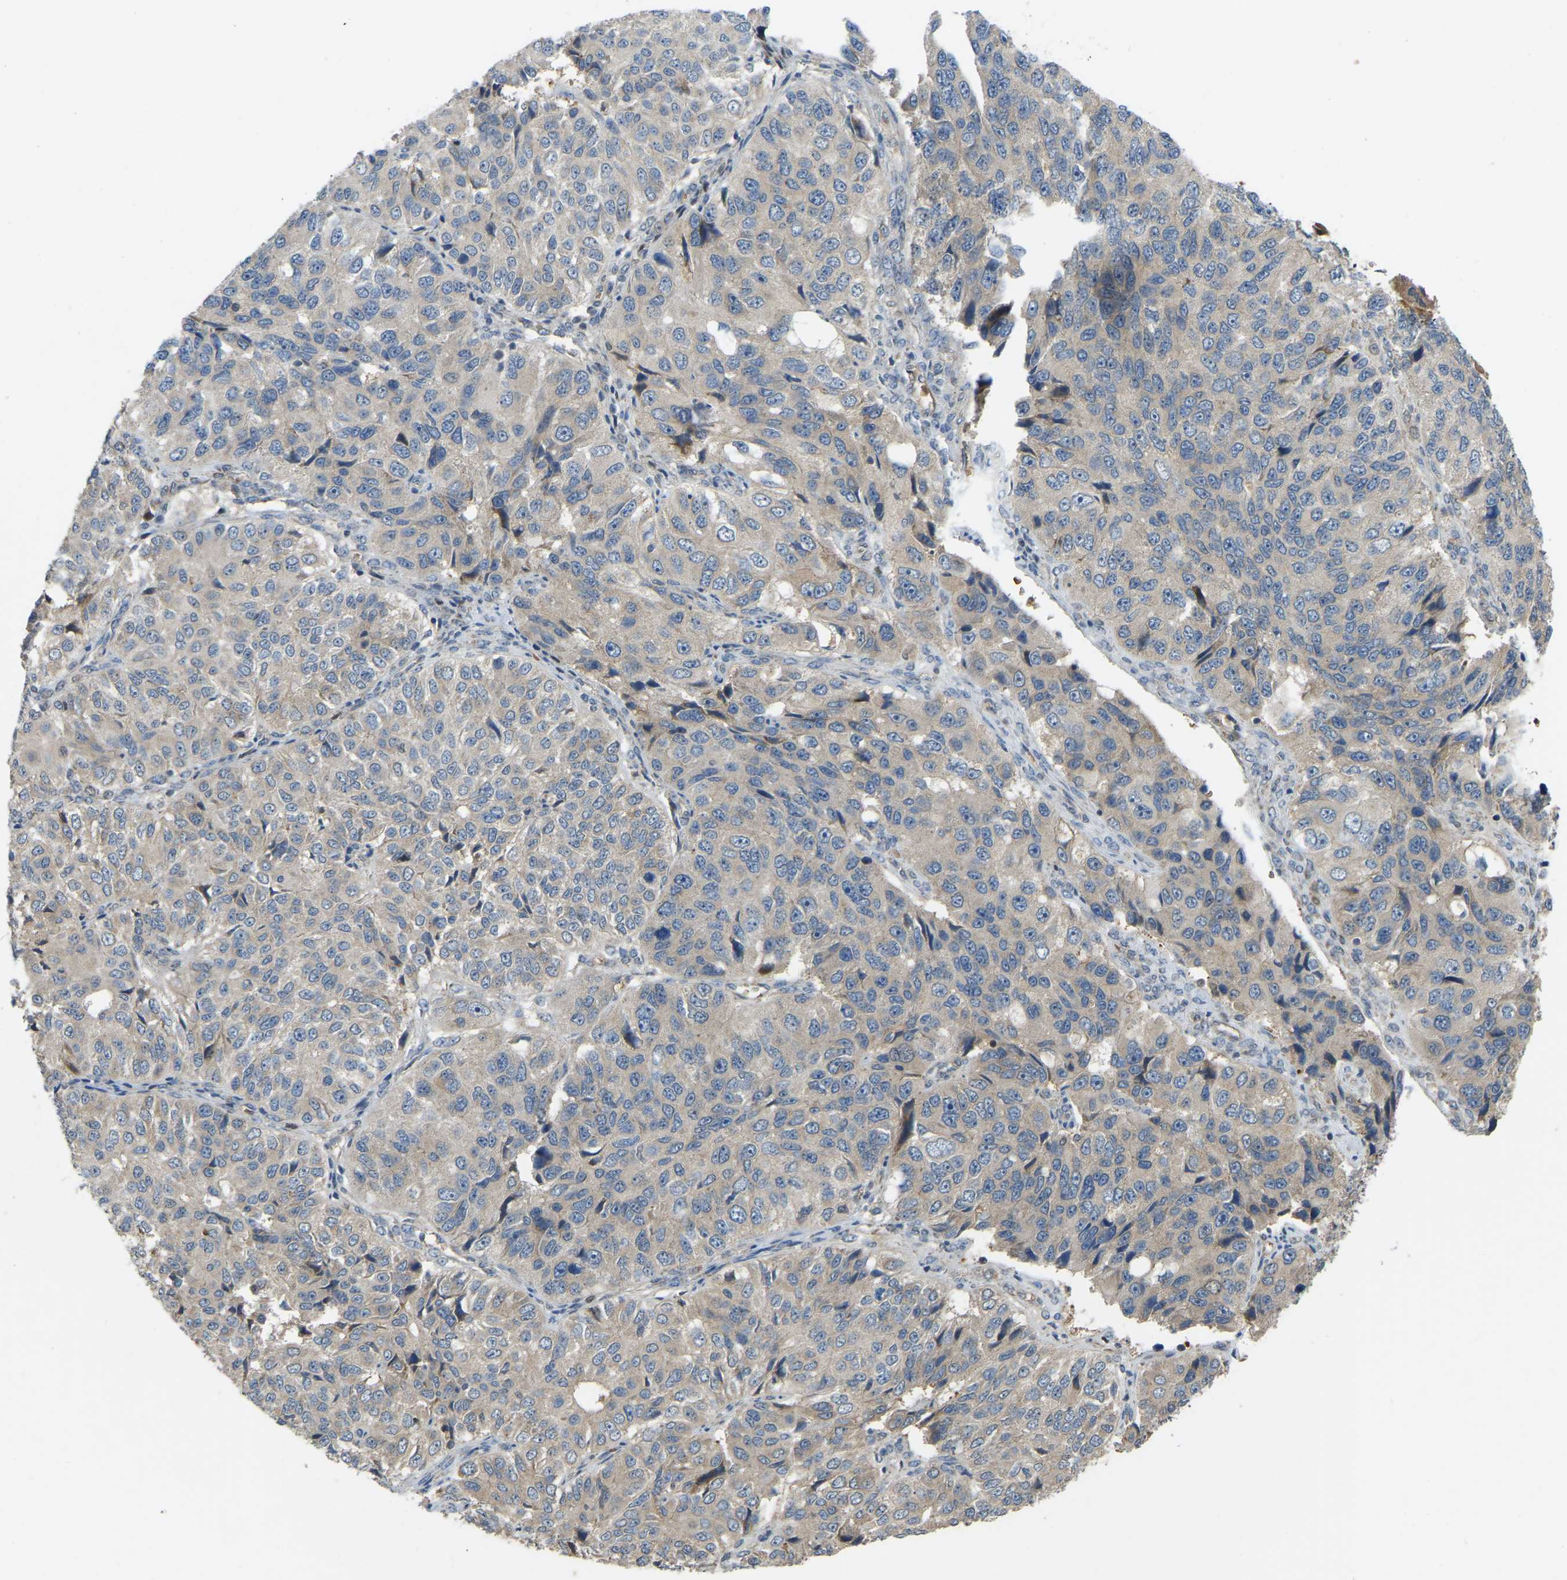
{"staining": {"intensity": "weak", "quantity": ">75%", "location": "cytoplasmic/membranous"}, "tissue": "ovarian cancer", "cell_type": "Tumor cells", "image_type": "cancer", "snomed": [{"axis": "morphology", "description": "Carcinoma, endometroid"}, {"axis": "topography", "description": "Ovary"}], "caption": "A brown stain shows weak cytoplasmic/membranous expression of a protein in human ovarian cancer (endometroid carcinoma) tumor cells.", "gene": "C21orf91", "patient": {"sex": "female", "age": 51}}